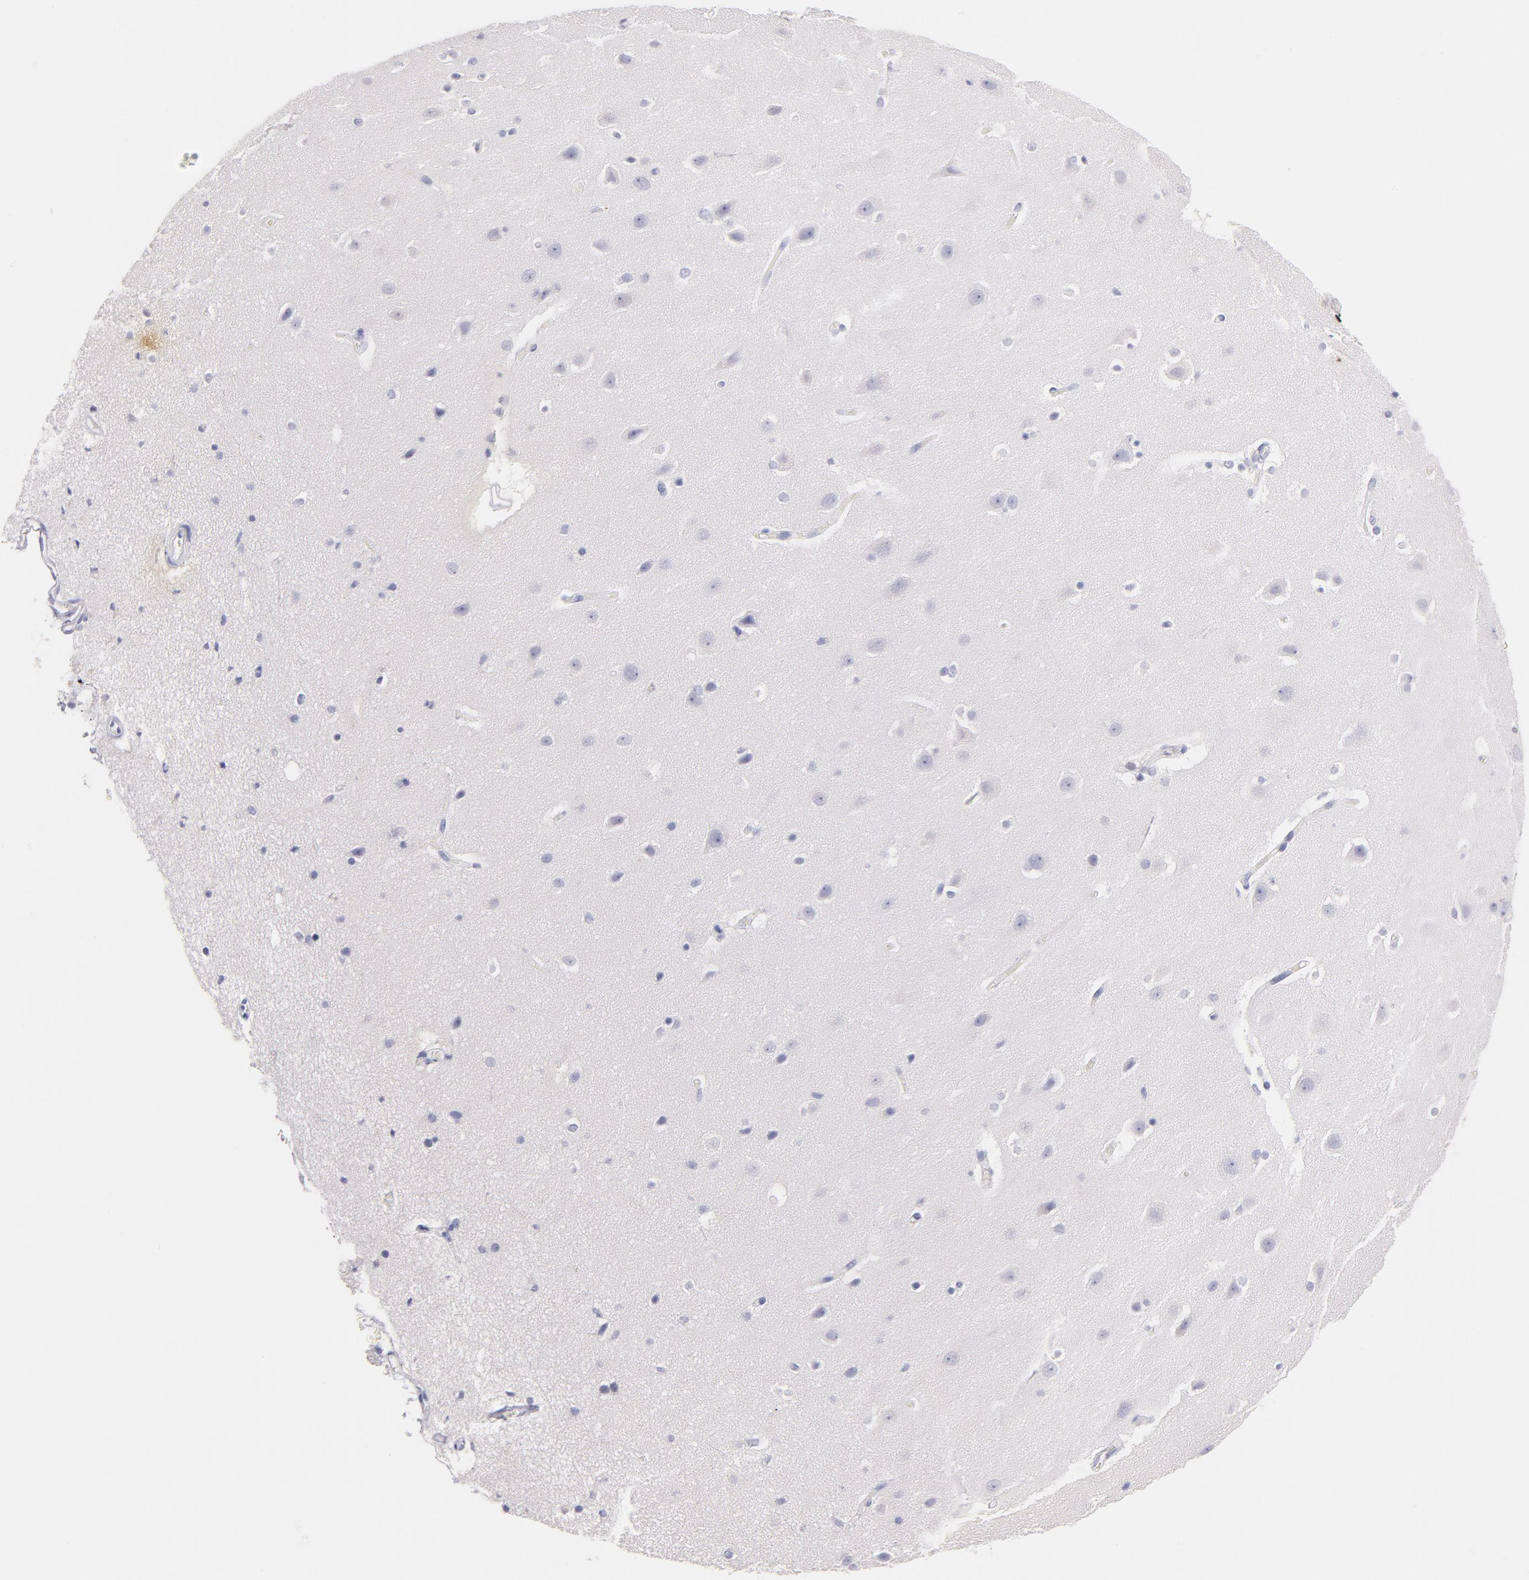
{"staining": {"intensity": "negative", "quantity": "none", "location": "none"}, "tissue": "caudate", "cell_type": "Glial cells", "image_type": "normal", "snomed": [{"axis": "morphology", "description": "Normal tissue, NOS"}, {"axis": "topography", "description": "Lateral ventricle wall"}], "caption": "The image displays no staining of glial cells in unremarkable caudate.", "gene": "CD44", "patient": {"sex": "female", "age": 54}}